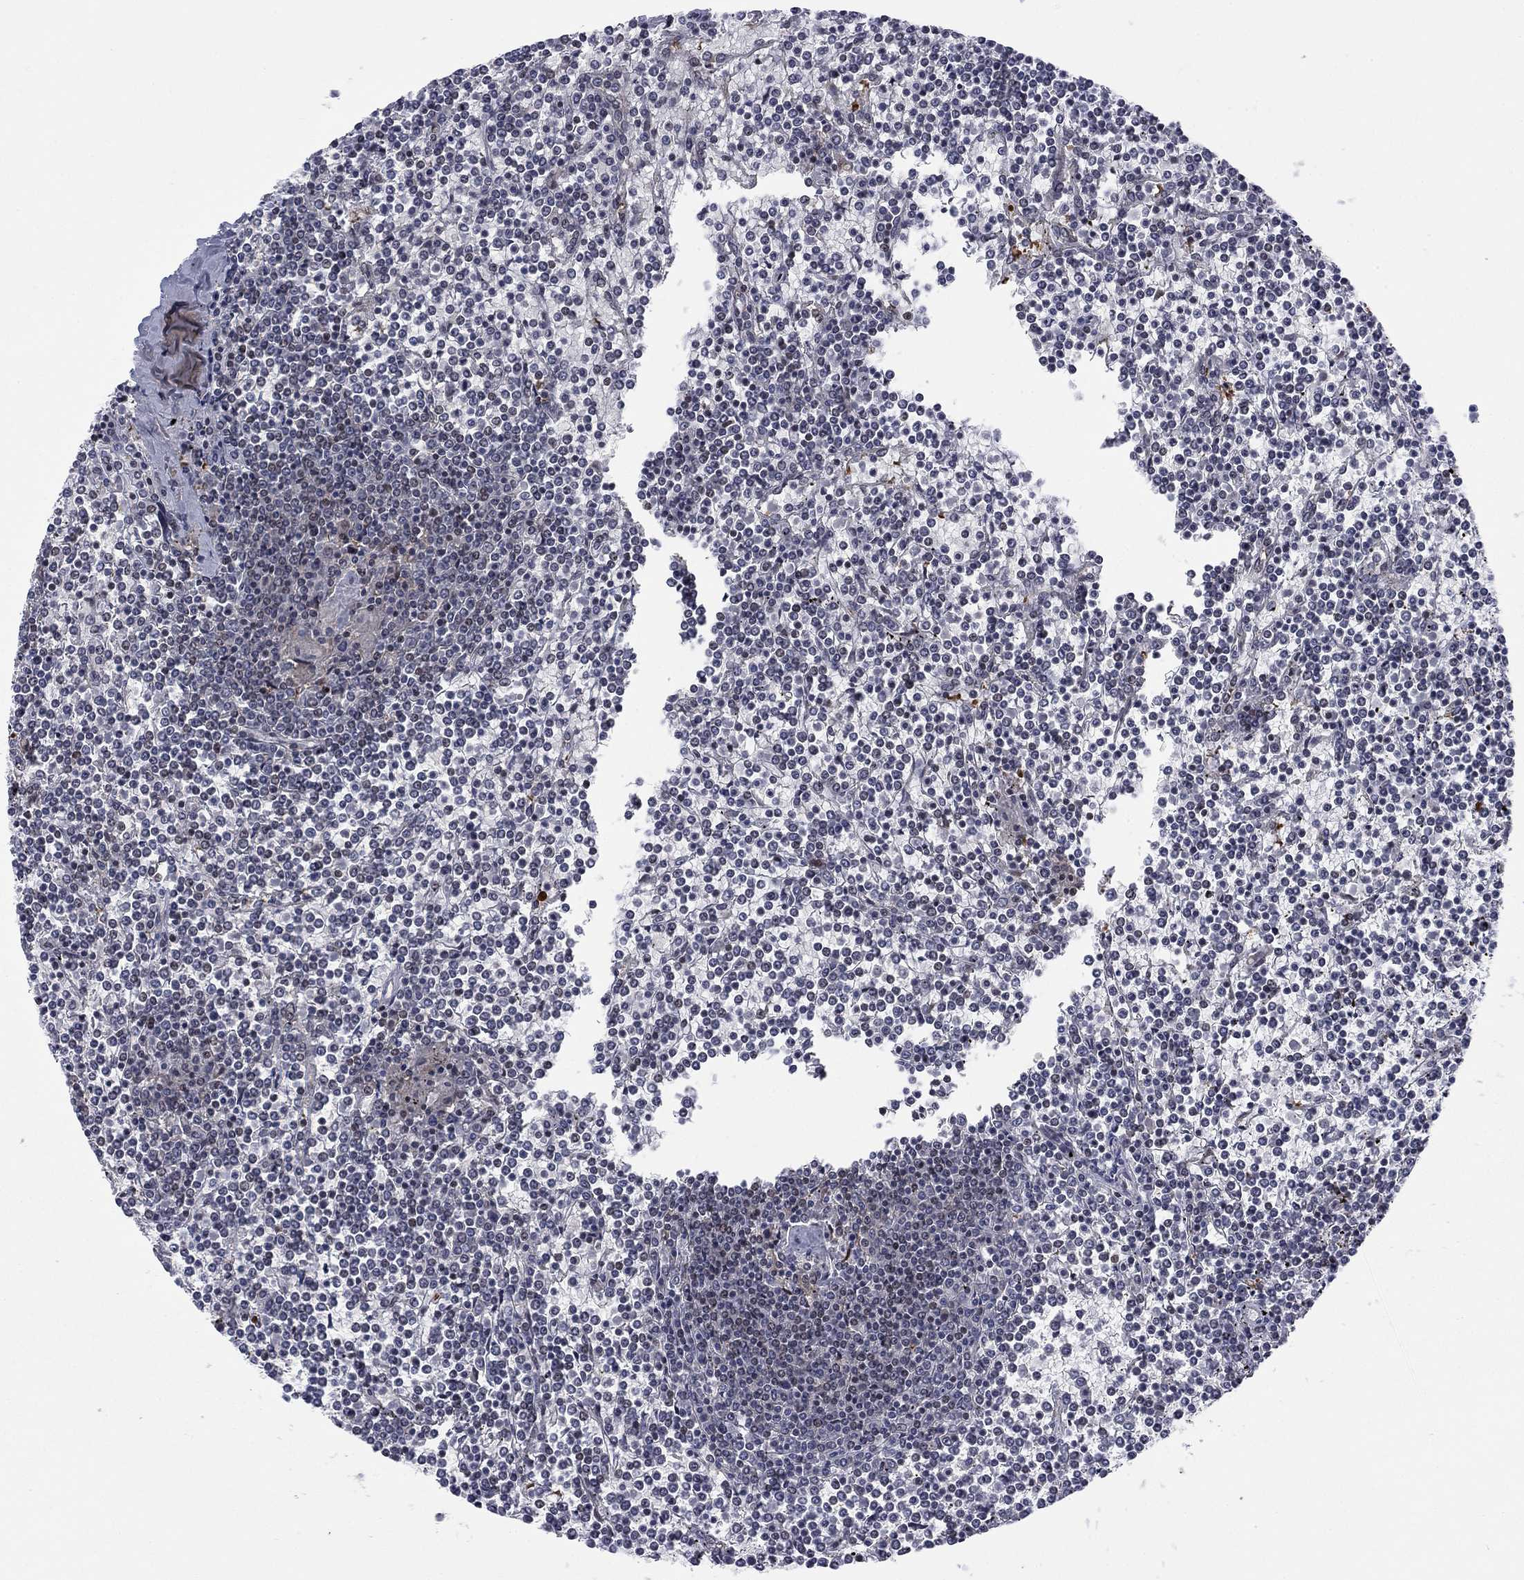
{"staining": {"intensity": "negative", "quantity": "none", "location": "none"}, "tissue": "lymphoma", "cell_type": "Tumor cells", "image_type": "cancer", "snomed": [{"axis": "morphology", "description": "Malignant lymphoma, non-Hodgkin's type, Low grade"}, {"axis": "topography", "description": "Spleen"}], "caption": "Tumor cells are negative for protein expression in human lymphoma. The staining was performed using DAB (3,3'-diaminobenzidine) to visualize the protein expression in brown, while the nuclei were stained in blue with hematoxylin (Magnification: 20x).", "gene": "FYTTD1", "patient": {"sex": "female", "age": 19}}